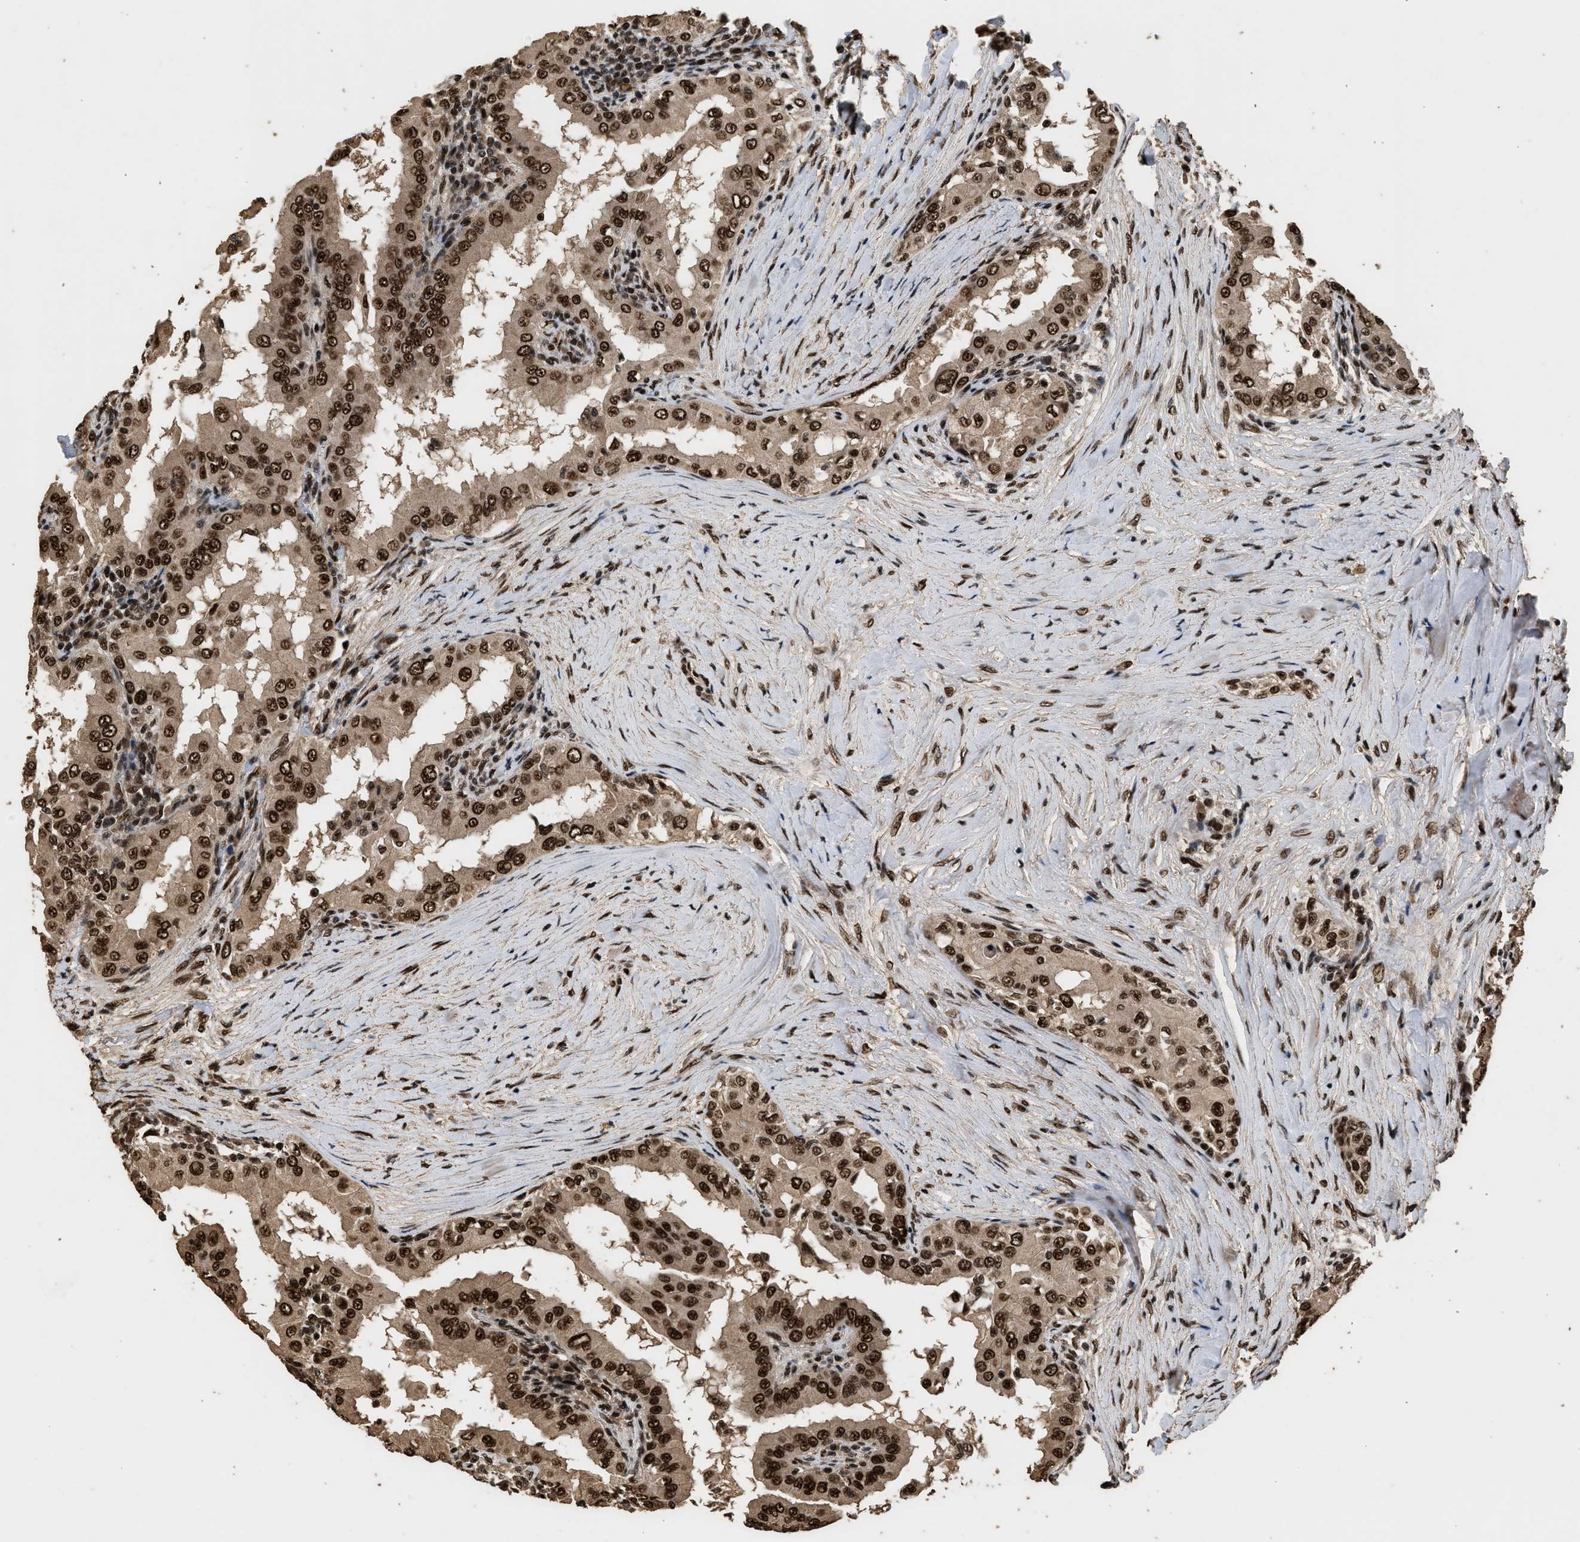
{"staining": {"intensity": "strong", "quantity": ">75%", "location": "cytoplasmic/membranous,nuclear"}, "tissue": "thyroid cancer", "cell_type": "Tumor cells", "image_type": "cancer", "snomed": [{"axis": "morphology", "description": "Papillary adenocarcinoma, NOS"}, {"axis": "topography", "description": "Thyroid gland"}], "caption": "The histopathology image demonstrates a brown stain indicating the presence of a protein in the cytoplasmic/membranous and nuclear of tumor cells in thyroid cancer. (IHC, brightfield microscopy, high magnification).", "gene": "PPP4R3B", "patient": {"sex": "male", "age": 33}}